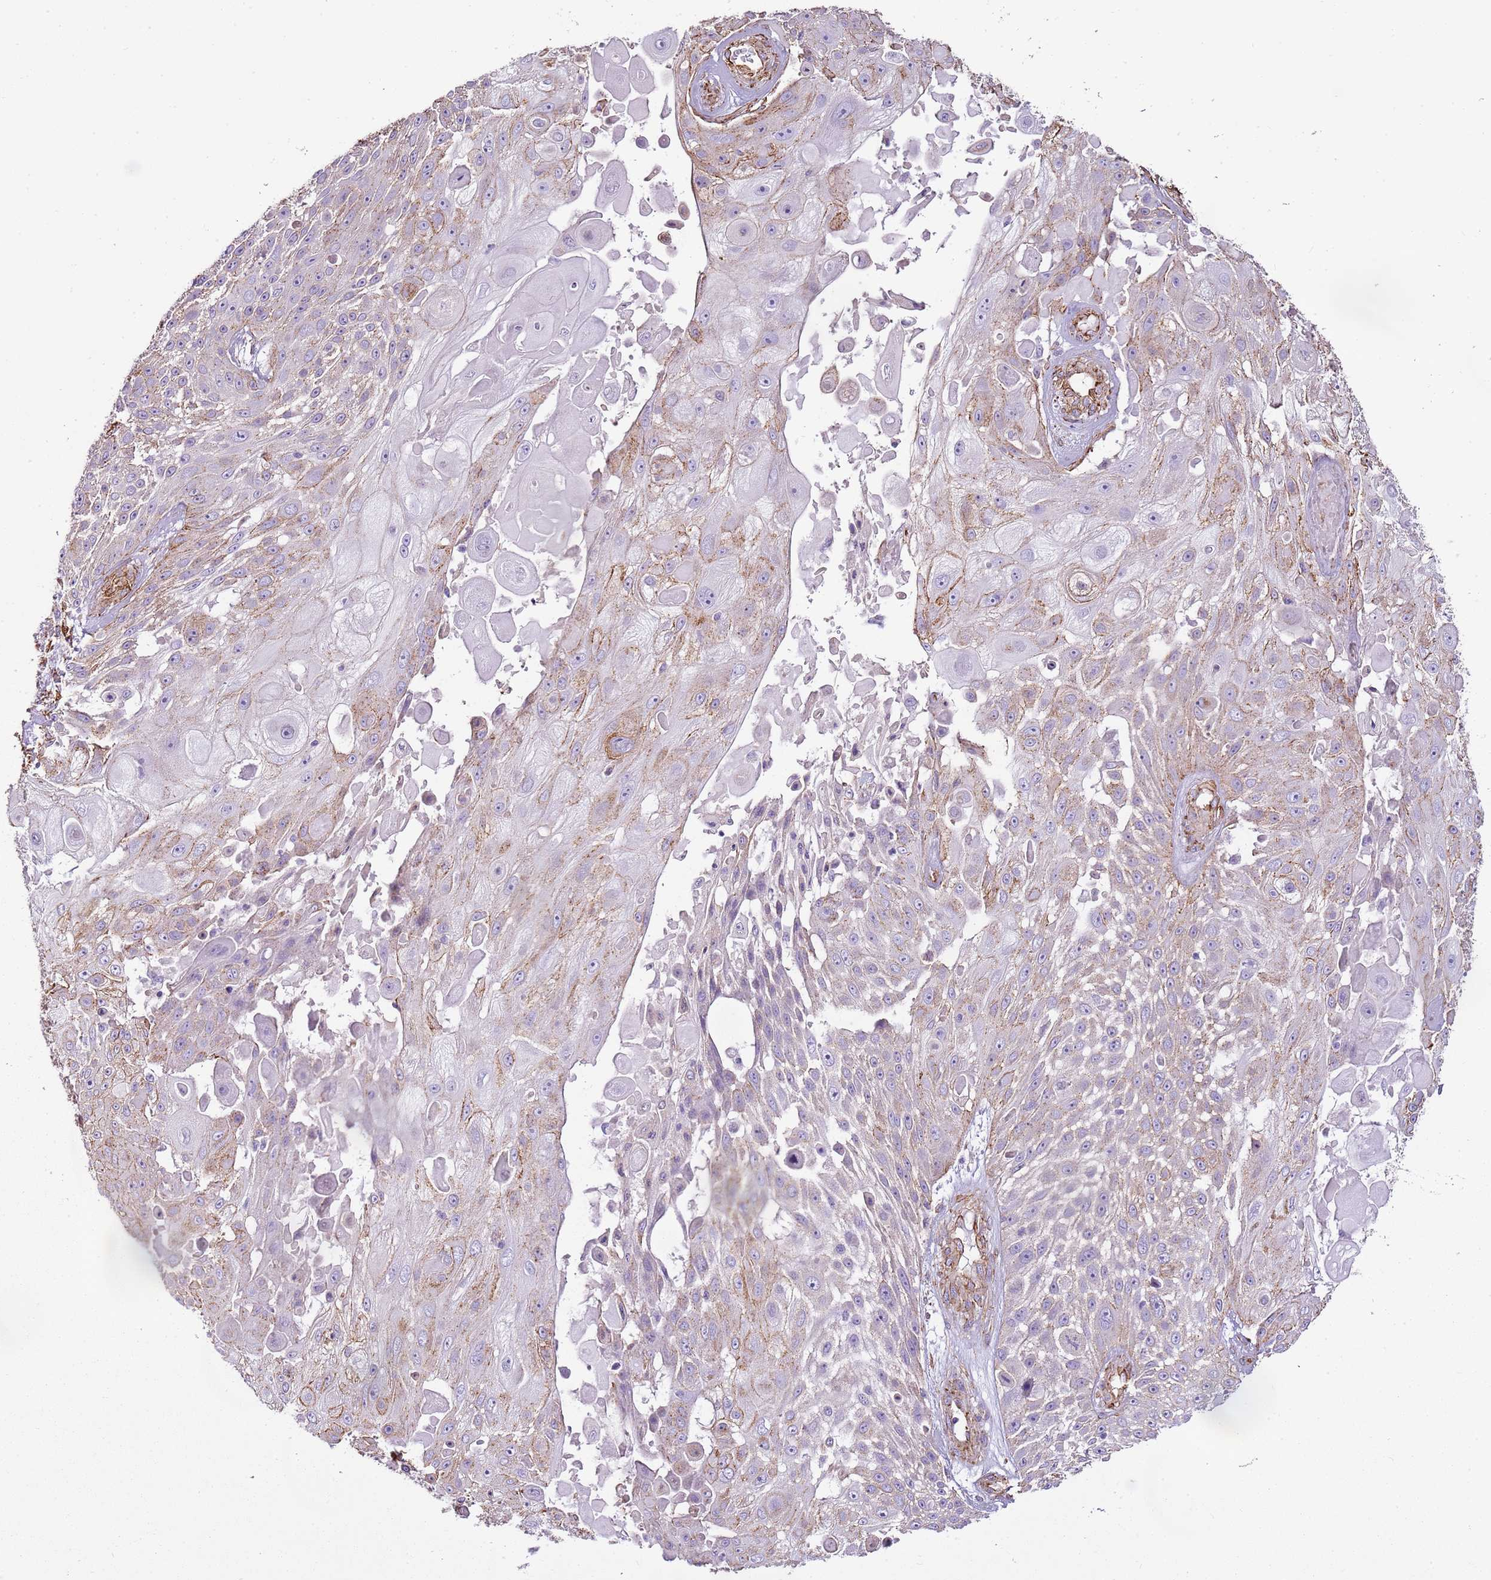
{"staining": {"intensity": "weak", "quantity": "<25%", "location": "cytoplasmic/membranous"}, "tissue": "skin cancer", "cell_type": "Tumor cells", "image_type": "cancer", "snomed": [{"axis": "morphology", "description": "Squamous cell carcinoma, NOS"}, {"axis": "topography", "description": "Skin"}], "caption": "The histopathology image shows no staining of tumor cells in skin cancer.", "gene": "CTDSPL", "patient": {"sex": "female", "age": 86}}